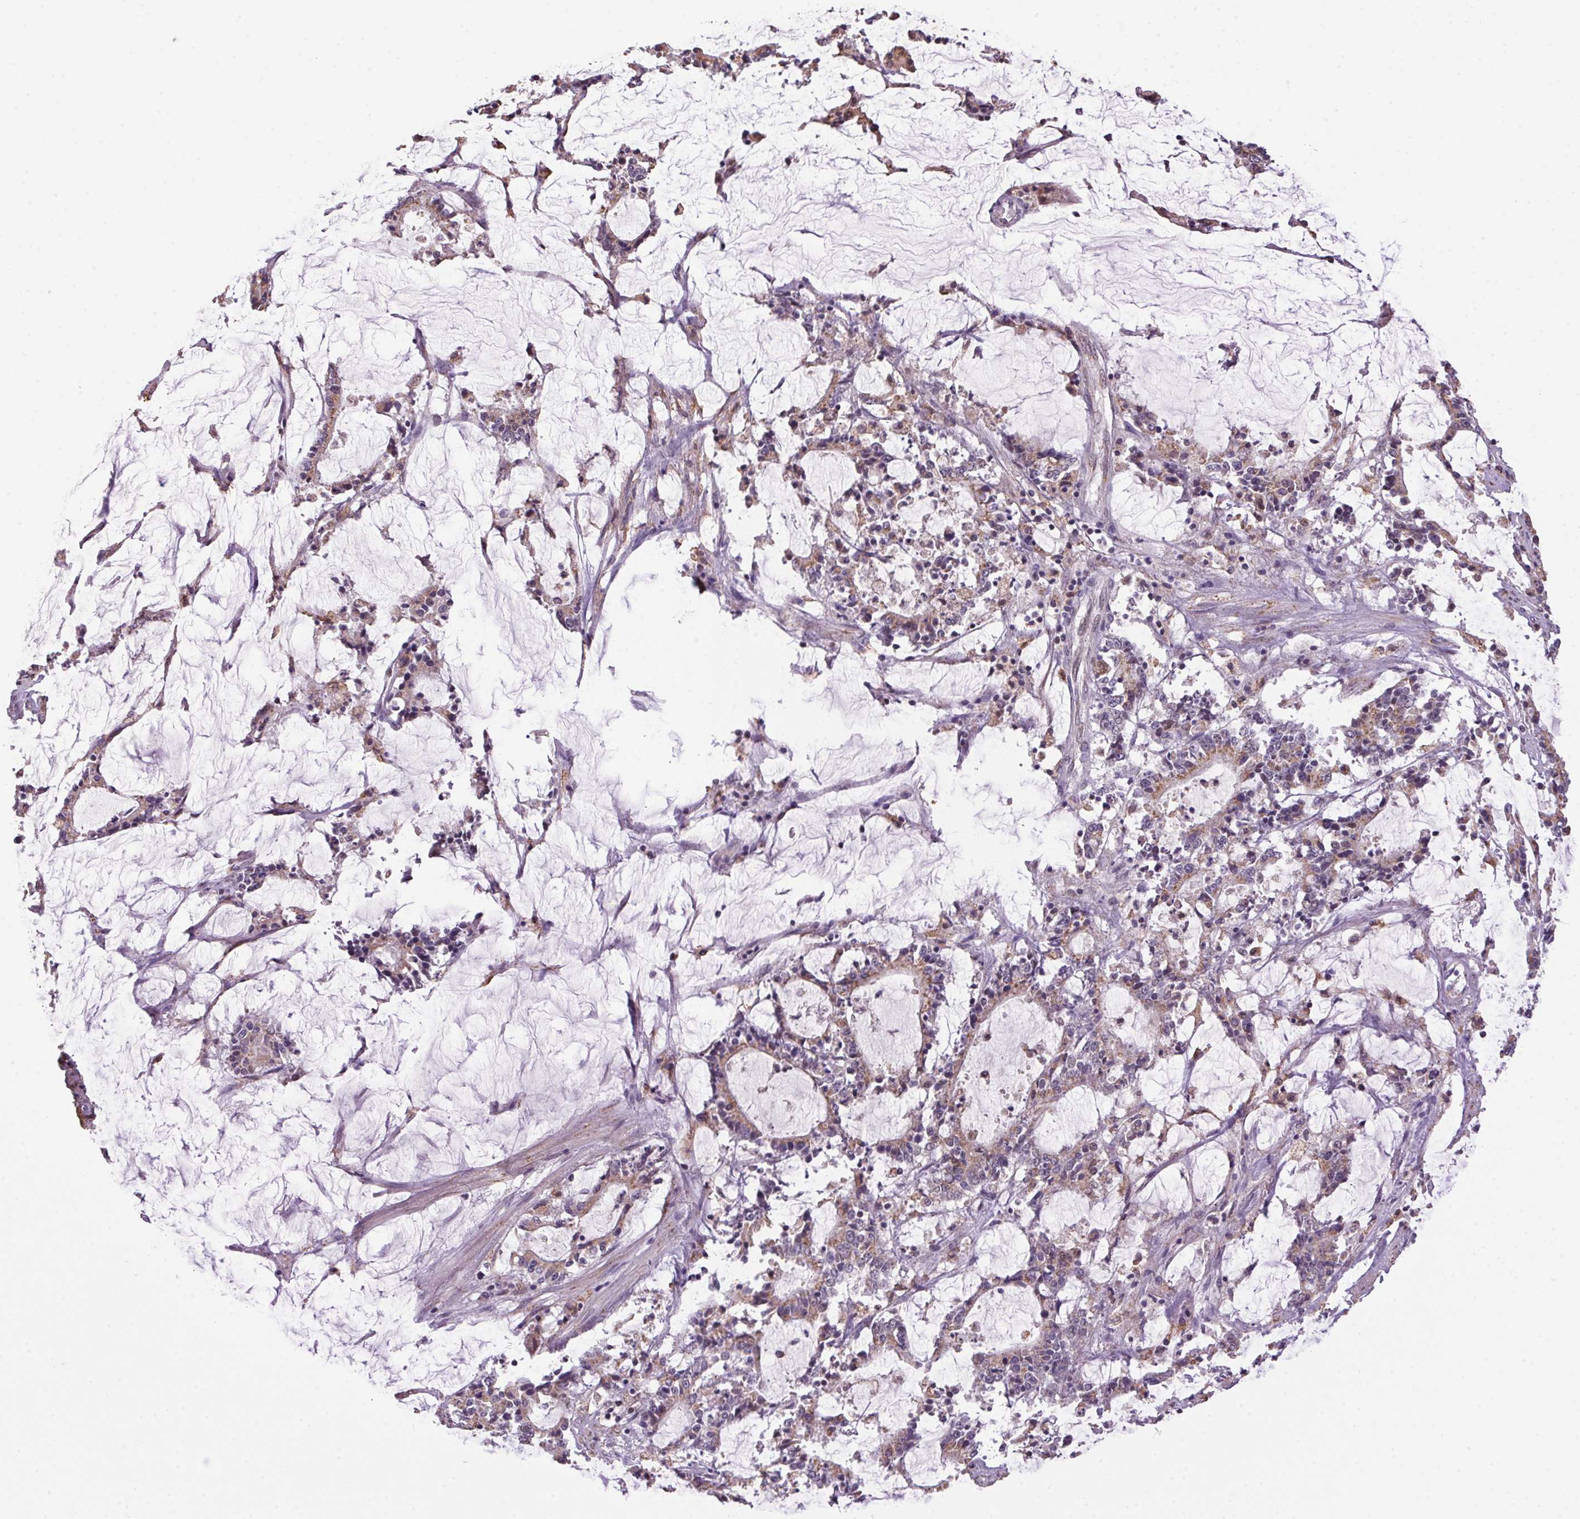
{"staining": {"intensity": "weak", "quantity": ">75%", "location": "cytoplasmic/membranous"}, "tissue": "stomach cancer", "cell_type": "Tumor cells", "image_type": "cancer", "snomed": [{"axis": "morphology", "description": "Adenocarcinoma, NOS"}, {"axis": "topography", "description": "Stomach, upper"}], "caption": "Stomach adenocarcinoma stained with a protein marker displays weak staining in tumor cells.", "gene": "AKR1E2", "patient": {"sex": "male", "age": 68}}